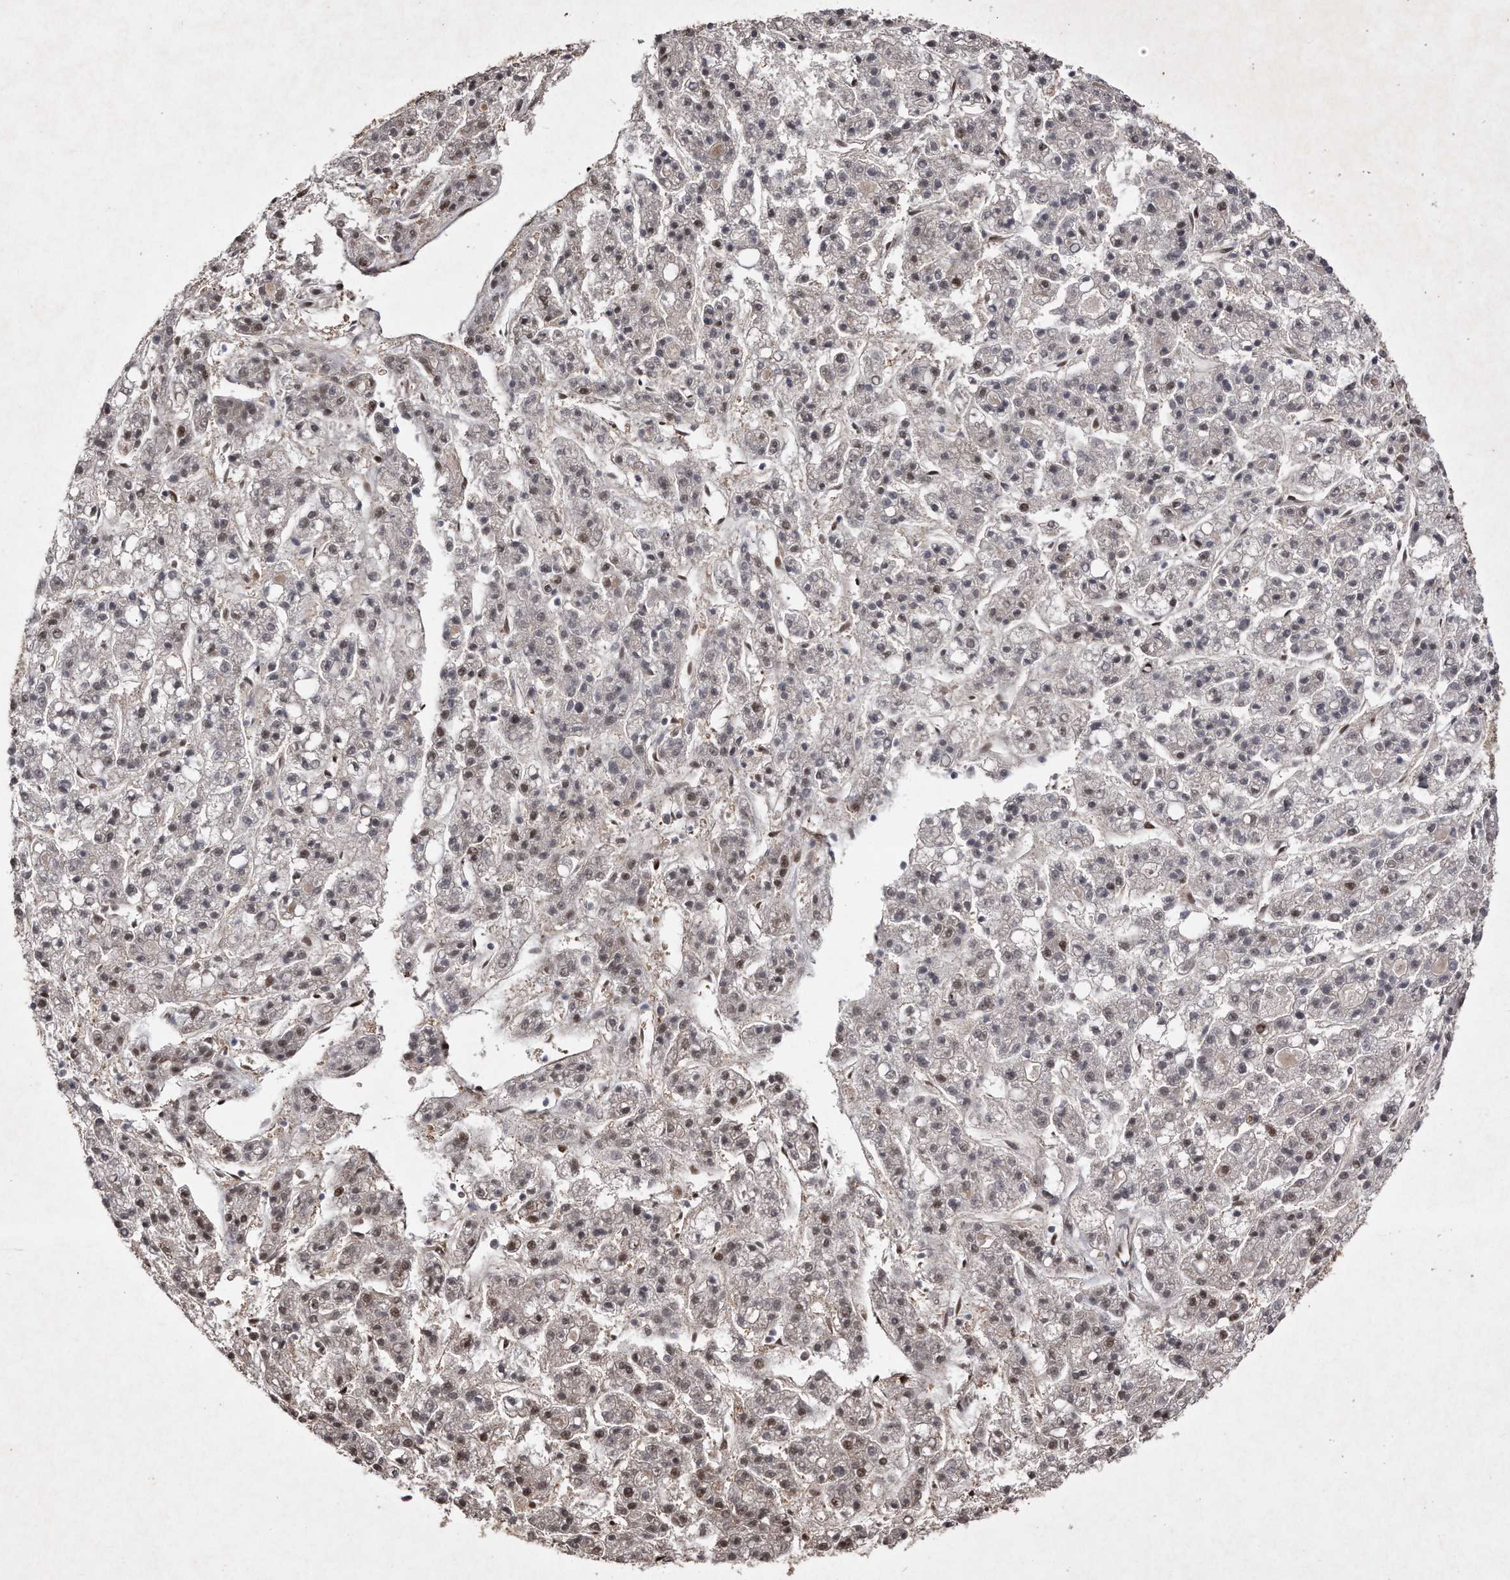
{"staining": {"intensity": "weak", "quantity": "<25%", "location": "nuclear"}, "tissue": "liver cancer", "cell_type": "Tumor cells", "image_type": "cancer", "snomed": [{"axis": "morphology", "description": "Carcinoma, Hepatocellular, NOS"}, {"axis": "topography", "description": "Liver"}], "caption": "A micrograph of human liver cancer is negative for staining in tumor cells.", "gene": "RAD23B", "patient": {"sex": "male", "age": 70}}